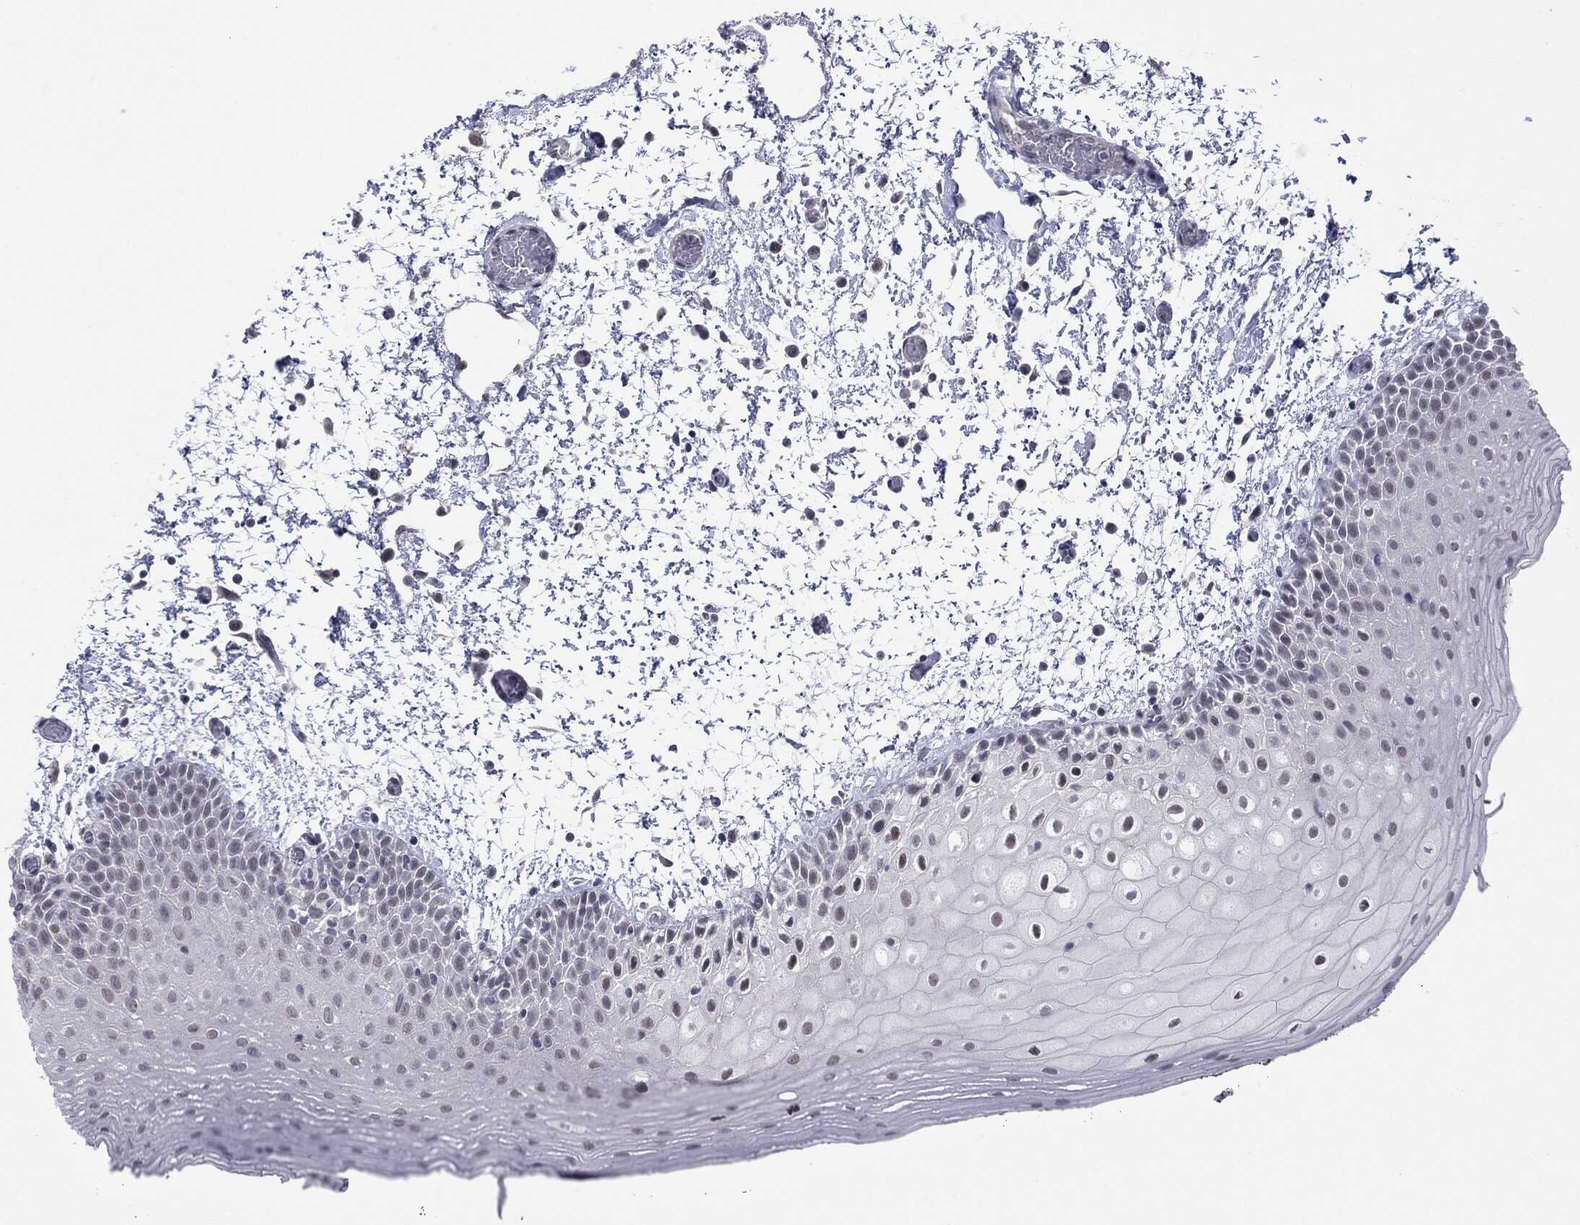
{"staining": {"intensity": "negative", "quantity": "none", "location": "none"}, "tissue": "oral mucosa", "cell_type": "Squamous epithelial cells", "image_type": "normal", "snomed": [{"axis": "morphology", "description": "Normal tissue, NOS"}, {"axis": "morphology", "description": "Squamous cell carcinoma, NOS"}, {"axis": "topography", "description": "Oral tissue"}, {"axis": "topography", "description": "Tounge, NOS"}, {"axis": "topography", "description": "Head-Neck"}], "caption": "An immunohistochemistry (IHC) micrograph of benign oral mucosa is shown. There is no staining in squamous epithelial cells of oral mucosa.", "gene": "SLC5A5", "patient": {"sex": "female", "age": 80}}